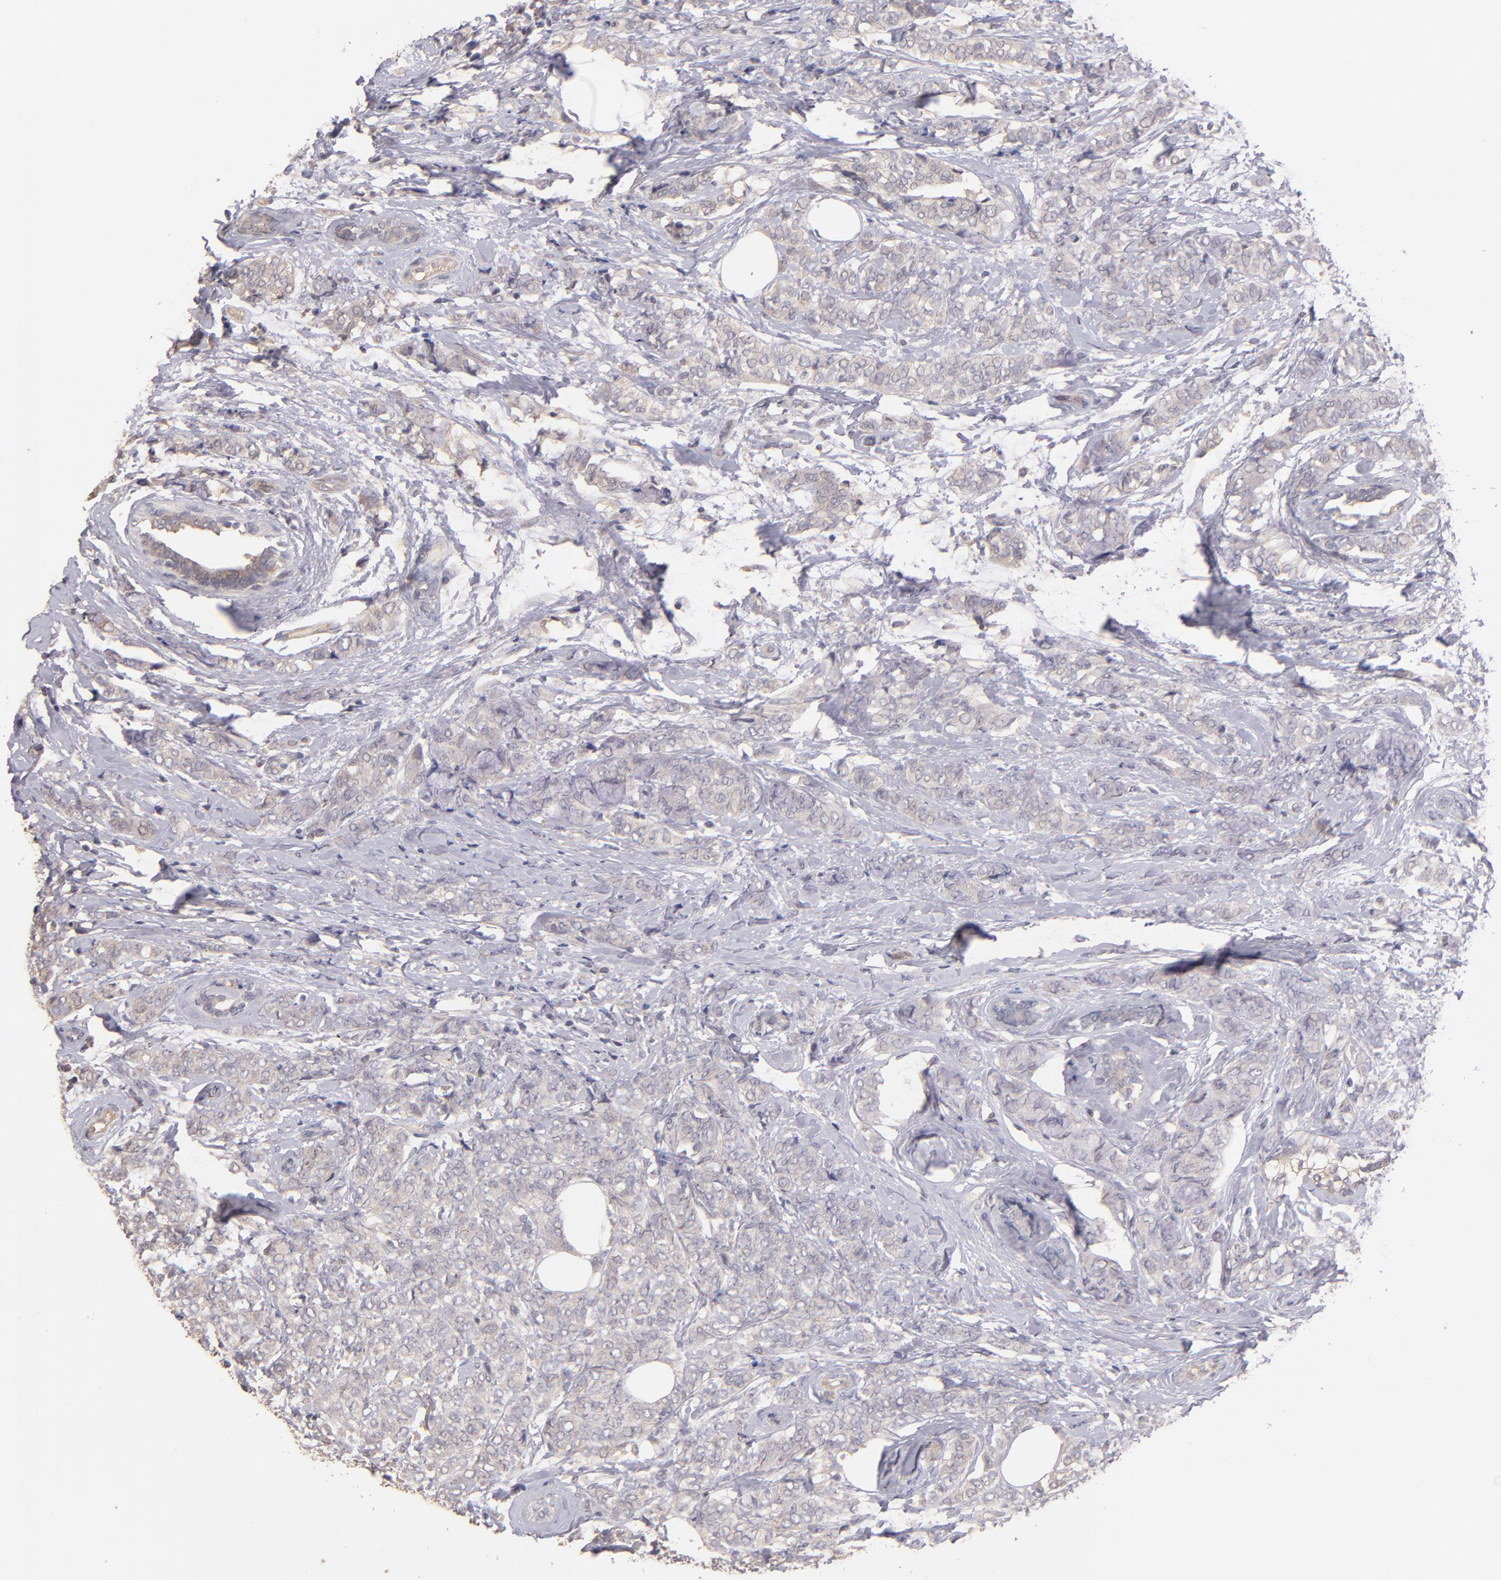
{"staining": {"intensity": "weak", "quantity": "25%-75%", "location": "cytoplasmic/membranous"}, "tissue": "breast cancer", "cell_type": "Tumor cells", "image_type": "cancer", "snomed": [{"axis": "morphology", "description": "Lobular carcinoma"}, {"axis": "topography", "description": "Breast"}], "caption": "A low amount of weak cytoplasmic/membranous expression is identified in about 25%-75% of tumor cells in breast cancer (lobular carcinoma) tissue.", "gene": "GNAZ", "patient": {"sex": "female", "age": 60}}